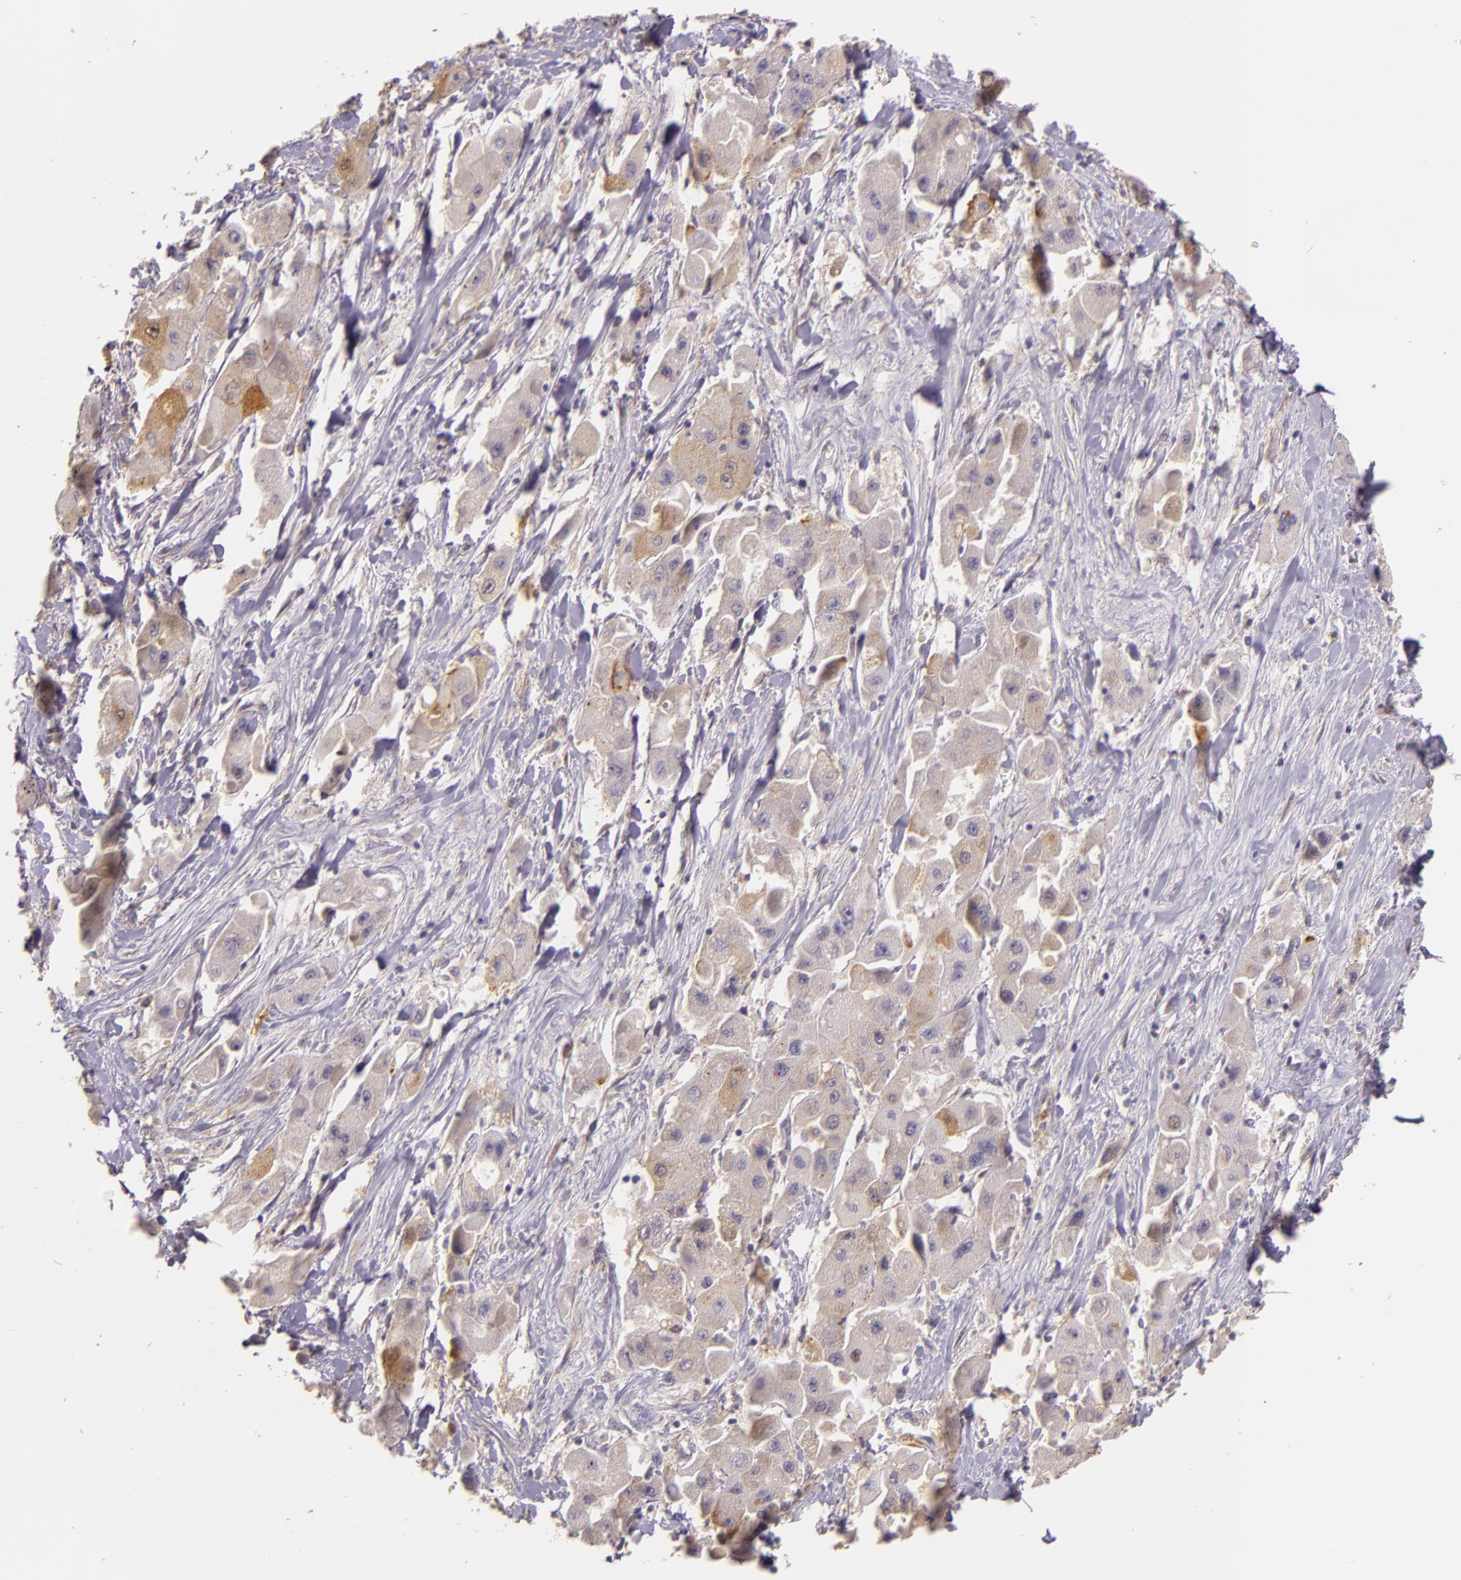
{"staining": {"intensity": "weak", "quantity": "<25%", "location": "cytoplasmic/membranous"}, "tissue": "liver cancer", "cell_type": "Tumor cells", "image_type": "cancer", "snomed": [{"axis": "morphology", "description": "Carcinoma, Hepatocellular, NOS"}, {"axis": "topography", "description": "Liver"}], "caption": "High magnification brightfield microscopy of hepatocellular carcinoma (liver) stained with DAB (brown) and counterstained with hematoxylin (blue): tumor cells show no significant staining.", "gene": "ARMH4", "patient": {"sex": "male", "age": 24}}